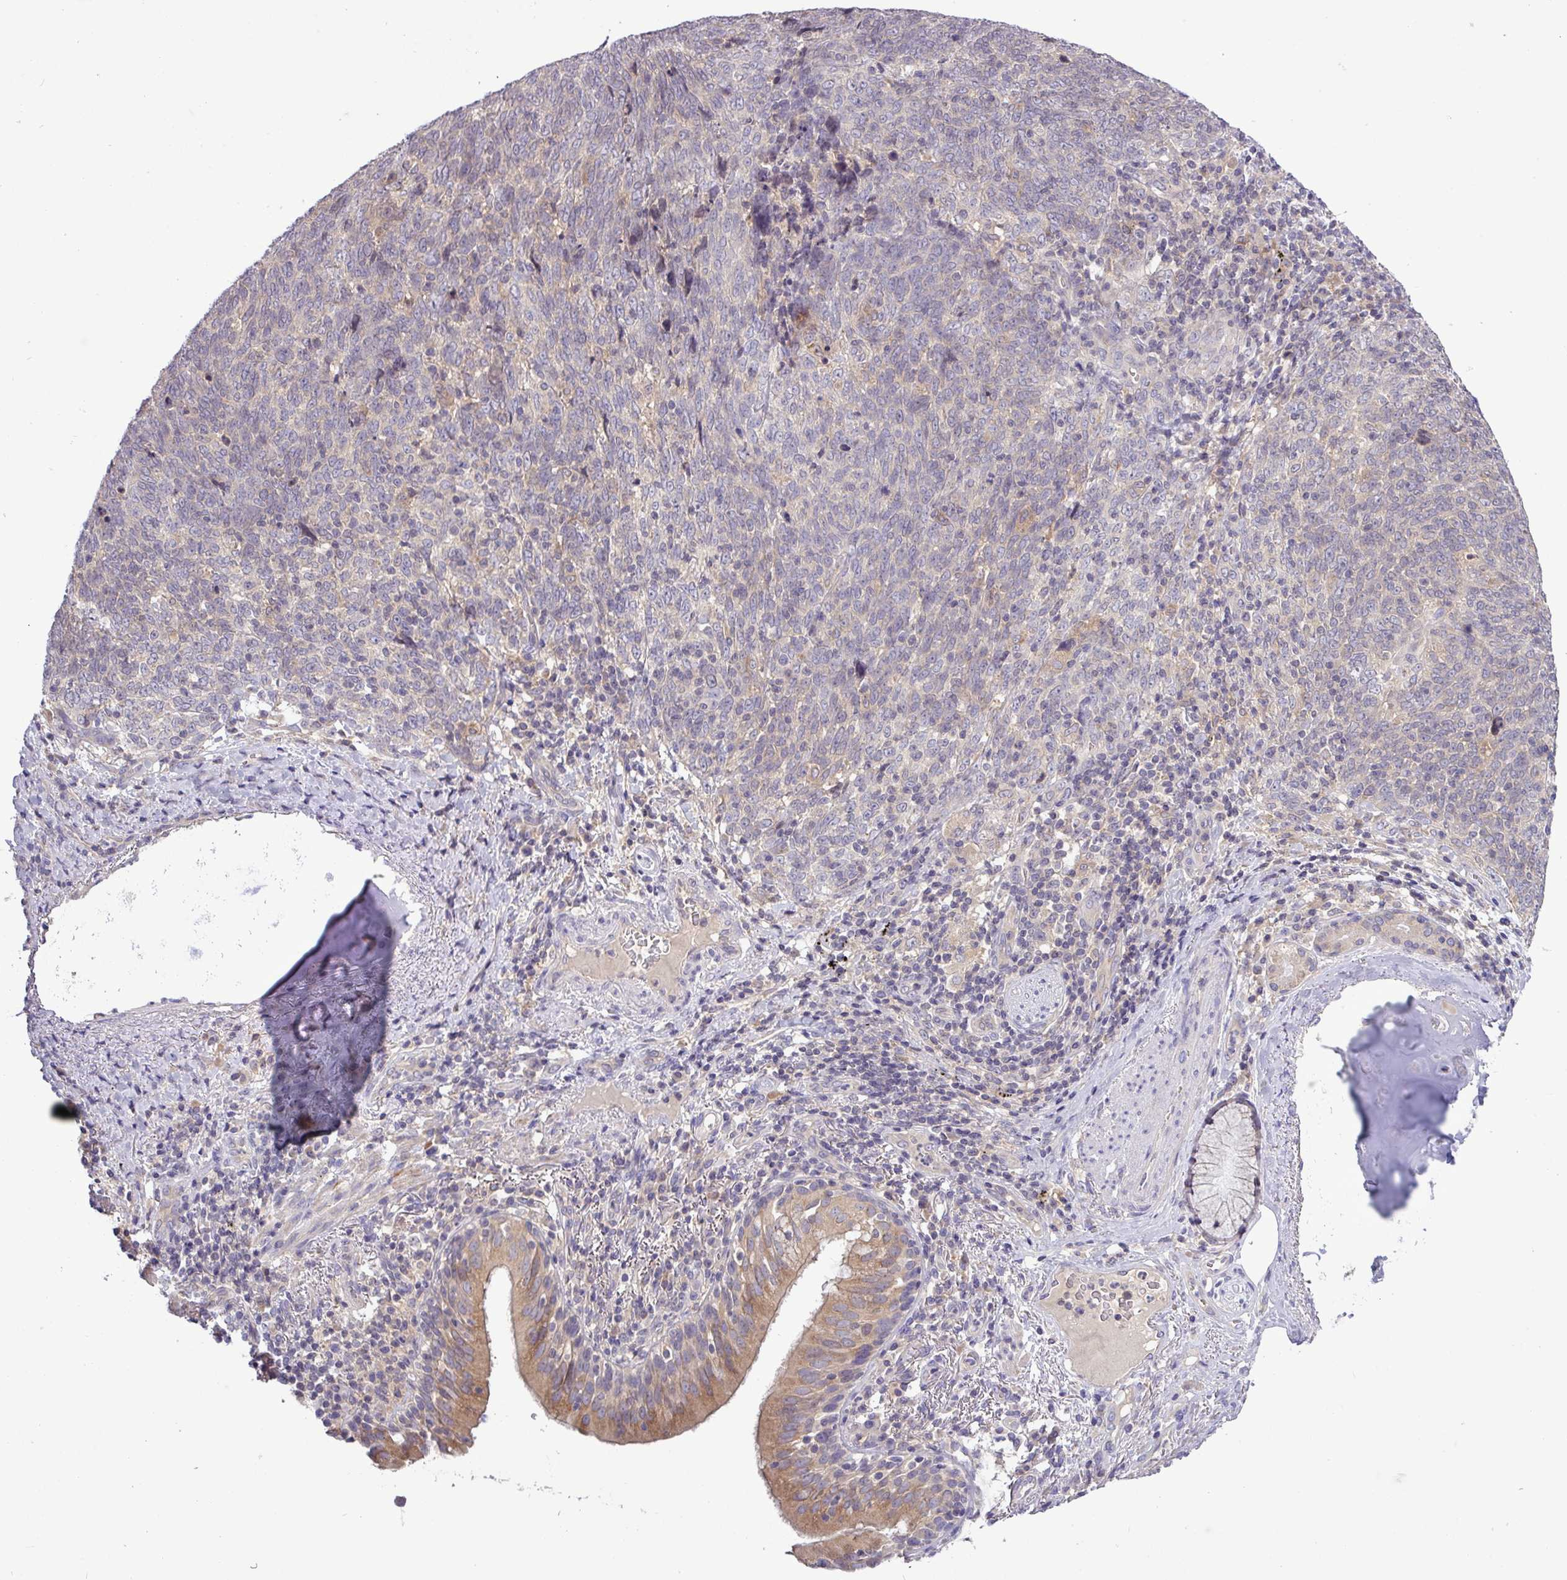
{"staining": {"intensity": "negative", "quantity": "none", "location": "none"}, "tissue": "lung cancer", "cell_type": "Tumor cells", "image_type": "cancer", "snomed": [{"axis": "morphology", "description": "Squamous cell carcinoma, NOS"}, {"axis": "topography", "description": "Lung"}], "caption": "Tumor cells are negative for brown protein staining in squamous cell carcinoma (lung).", "gene": "TMEM62", "patient": {"sex": "female", "age": 72}}